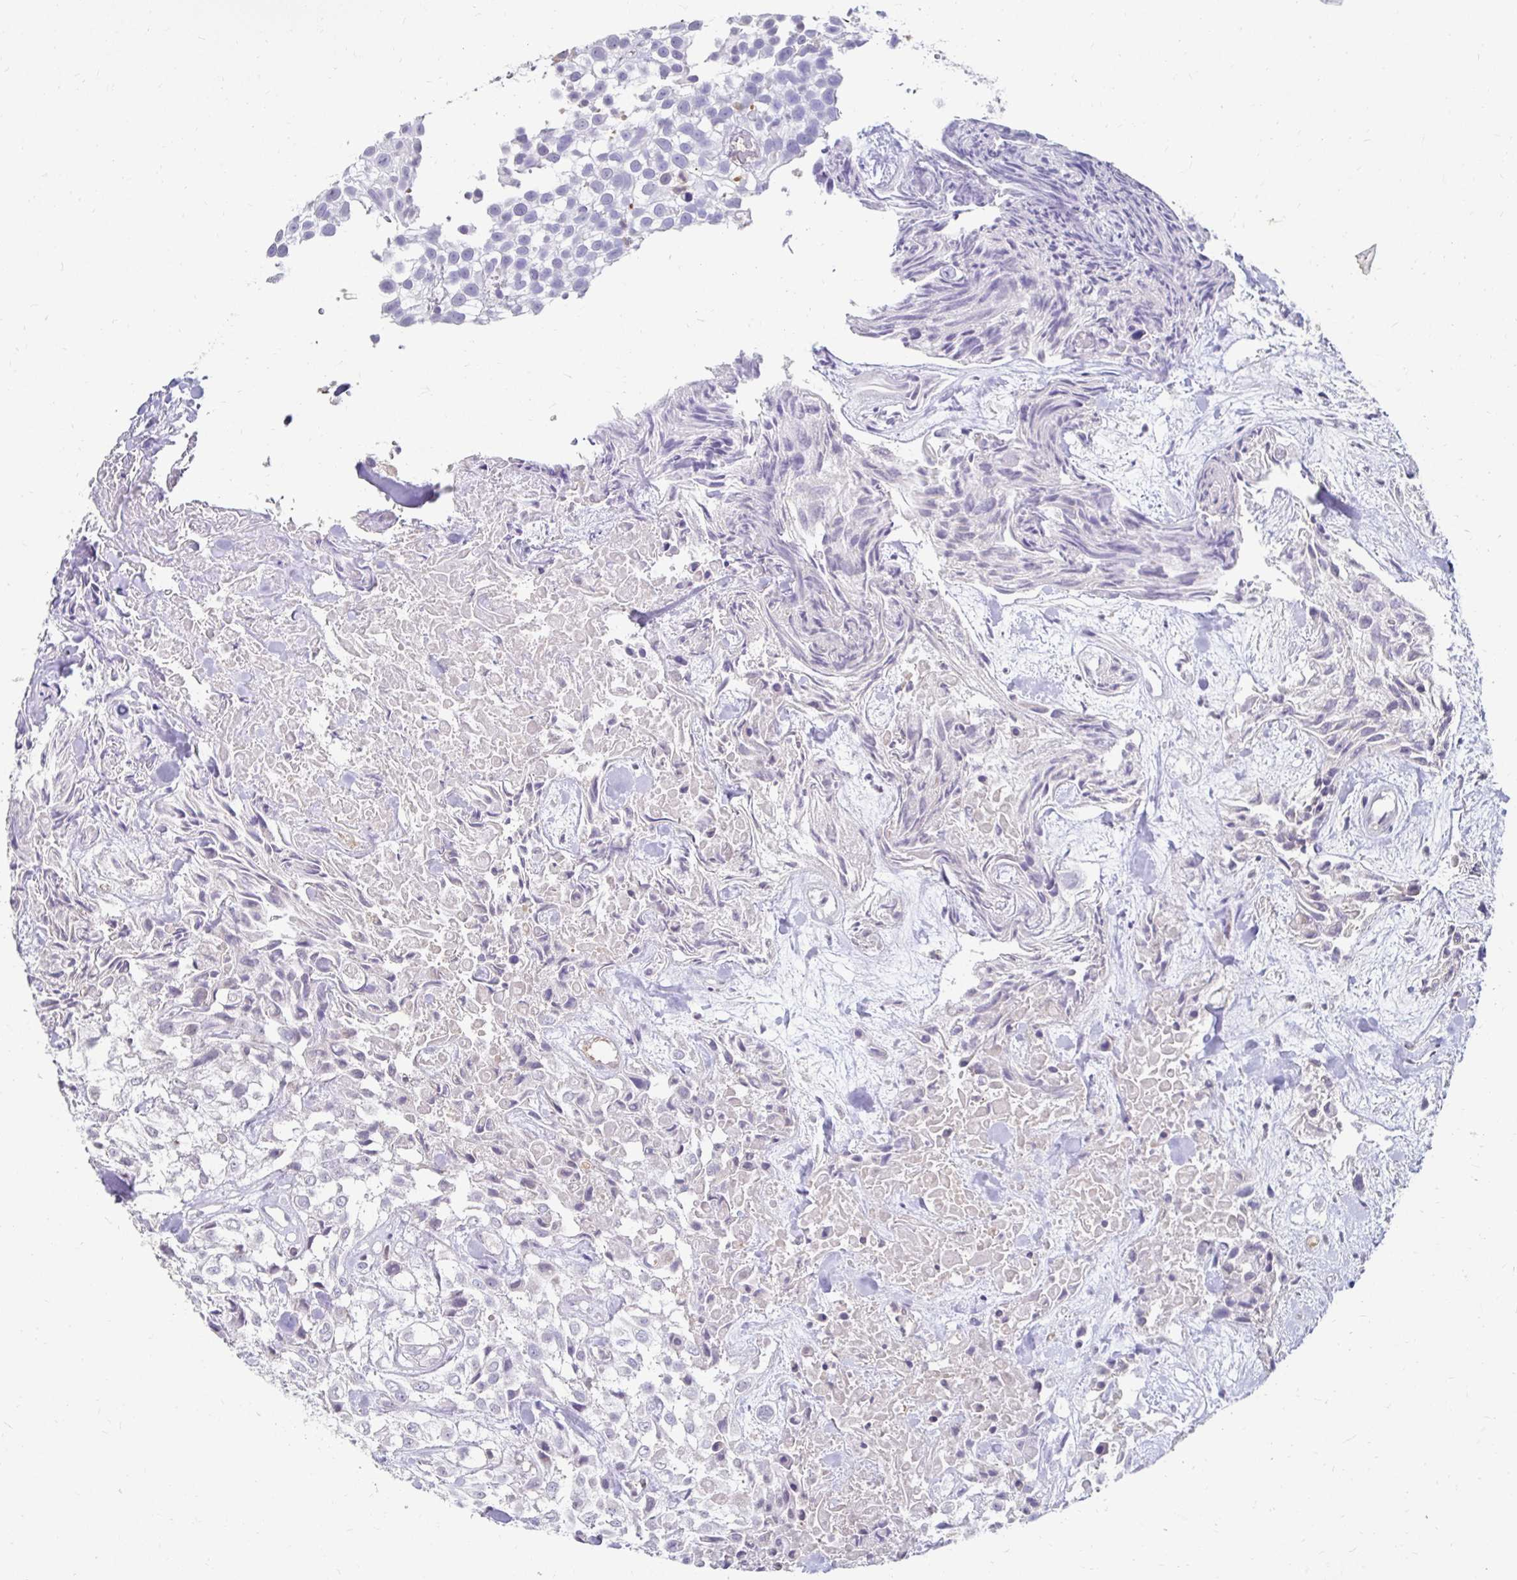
{"staining": {"intensity": "negative", "quantity": "none", "location": "none"}, "tissue": "urothelial cancer", "cell_type": "Tumor cells", "image_type": "cancer", "snomed": [{"axis": "morphology", "description": "Urothelial carcinoma, High grade"}, {"axis": "topography", "description": "Urinary bladder"}], "caption": "Immunohistochemical staining of human urothelial cancer demonstrates no significant positivity in tumor cells. Nuclei are stained in blue.", "gene": "GK2", "patient": {"sex": "male", "age": 56}}